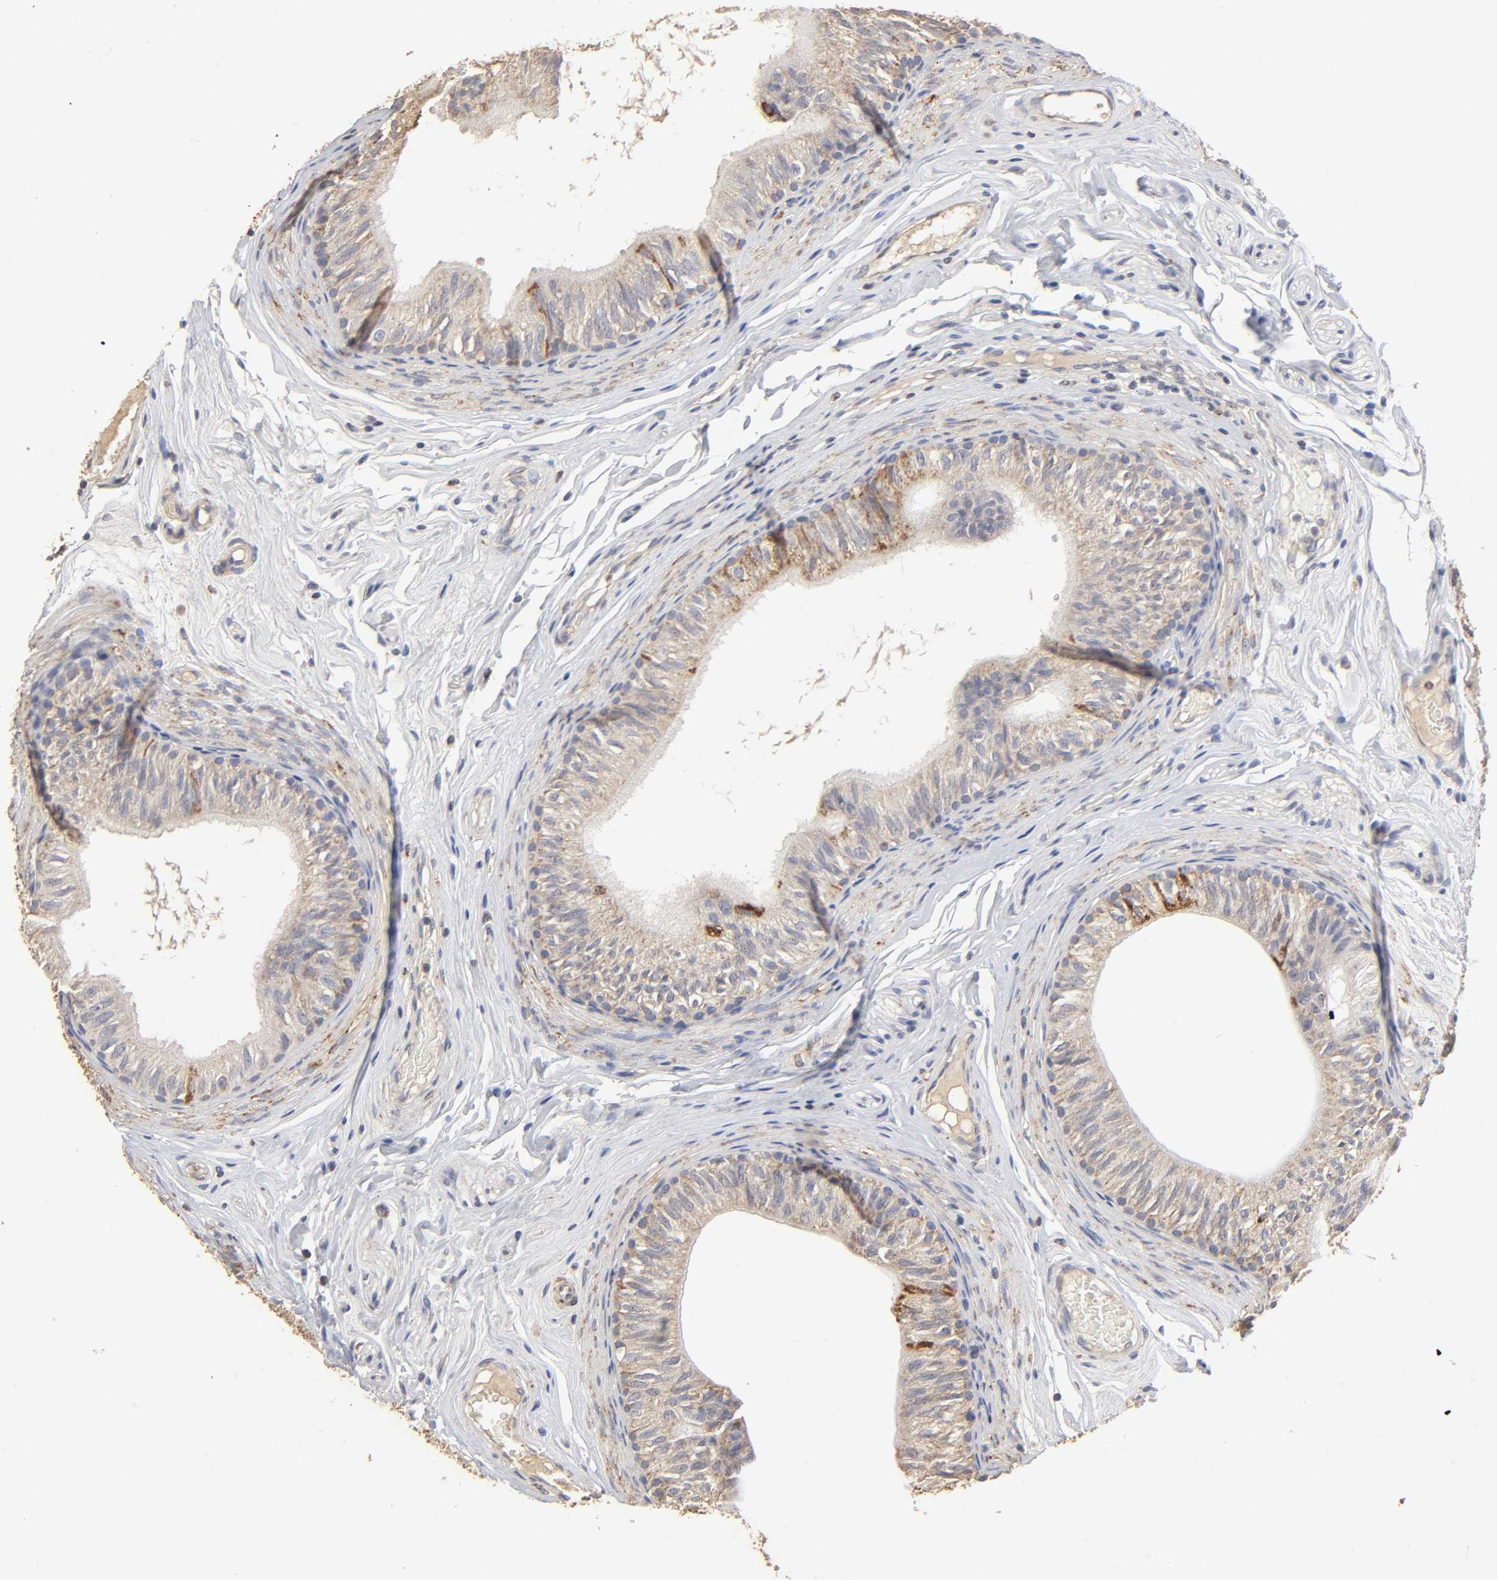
{"staining": {"intensity": "strong", "quantity": "25%-75%", "location": "cytoplasmic/membranous"}, "tissue": "epididymis", "cell_type": "Glandular cells", "image_type": "normal", "snomed": [{"axis": "morphology", "description": "Normal tissue, NOS"}, {"axis": "topography", "description": "Testis"}, {"axis": "topography", "description": "Epididymis"}], "caption": "This photomicrograph demonstrates IHC staining of normal human epididymis, with high strong cytoplasmic/membranous positivity in about 25%-75% of glandular cells.", "gene": "CYCS", "patient": {"sex": "male", "age": 36}}